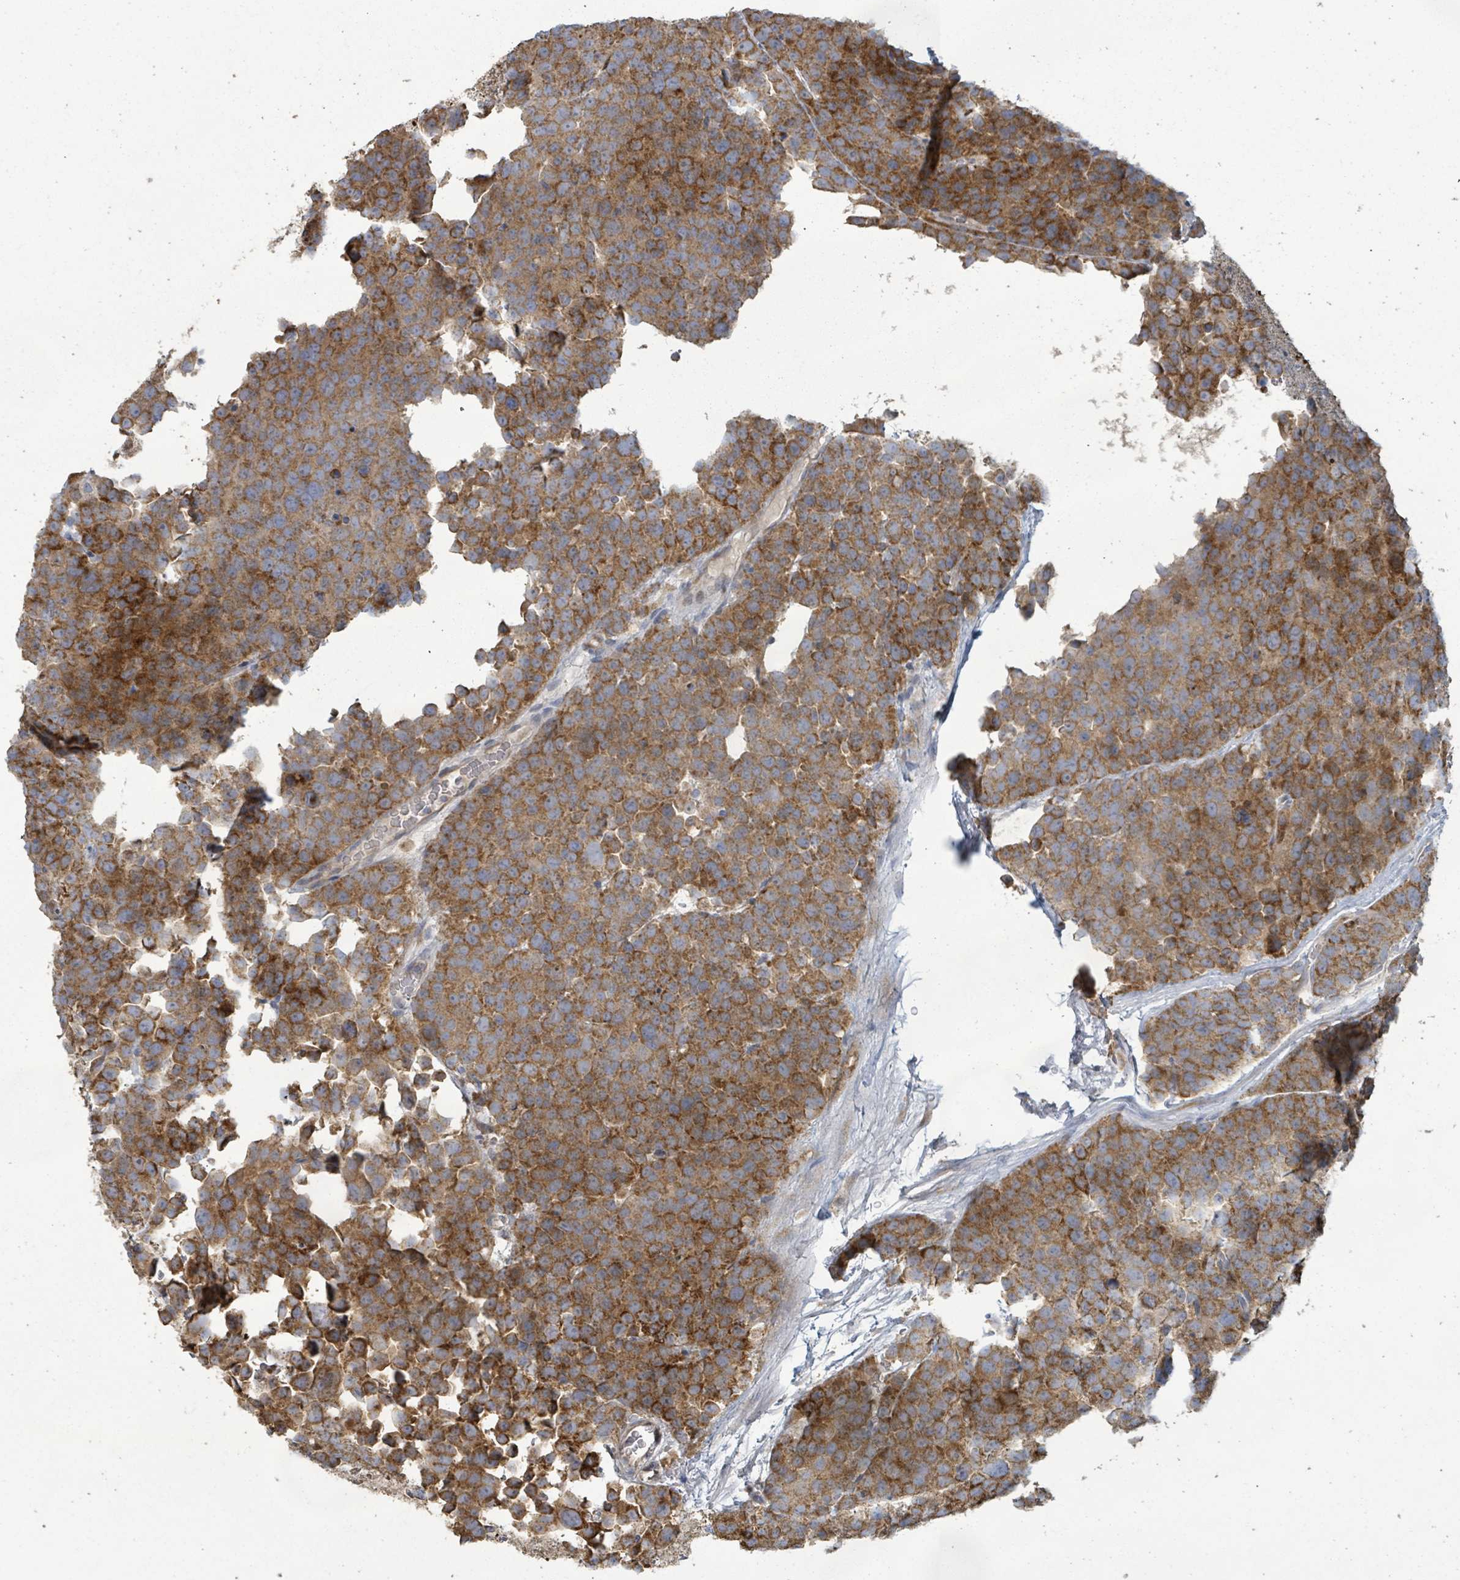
{"staining": {"intensity": "strong", "quantity": ">75%", "location": "cytoplasmic/membranous"}, "tissue": "testis cancer", "cell_type": "Tumor cells", "image_type": "cancer", "snomed": [{"axis": "morphology", "description": "Seminoma, NOS"}, {"axis": "topography", "description": "Testis"}], "caption": "This is an image of immunohistochemistry (IHC) staining of testis cancer (seminoma), which shows strong staining in the cytoplasmic/membranous of tumor cells.", "gene": "KCNS2", "patient": {"sex": "male", "age": 71}}